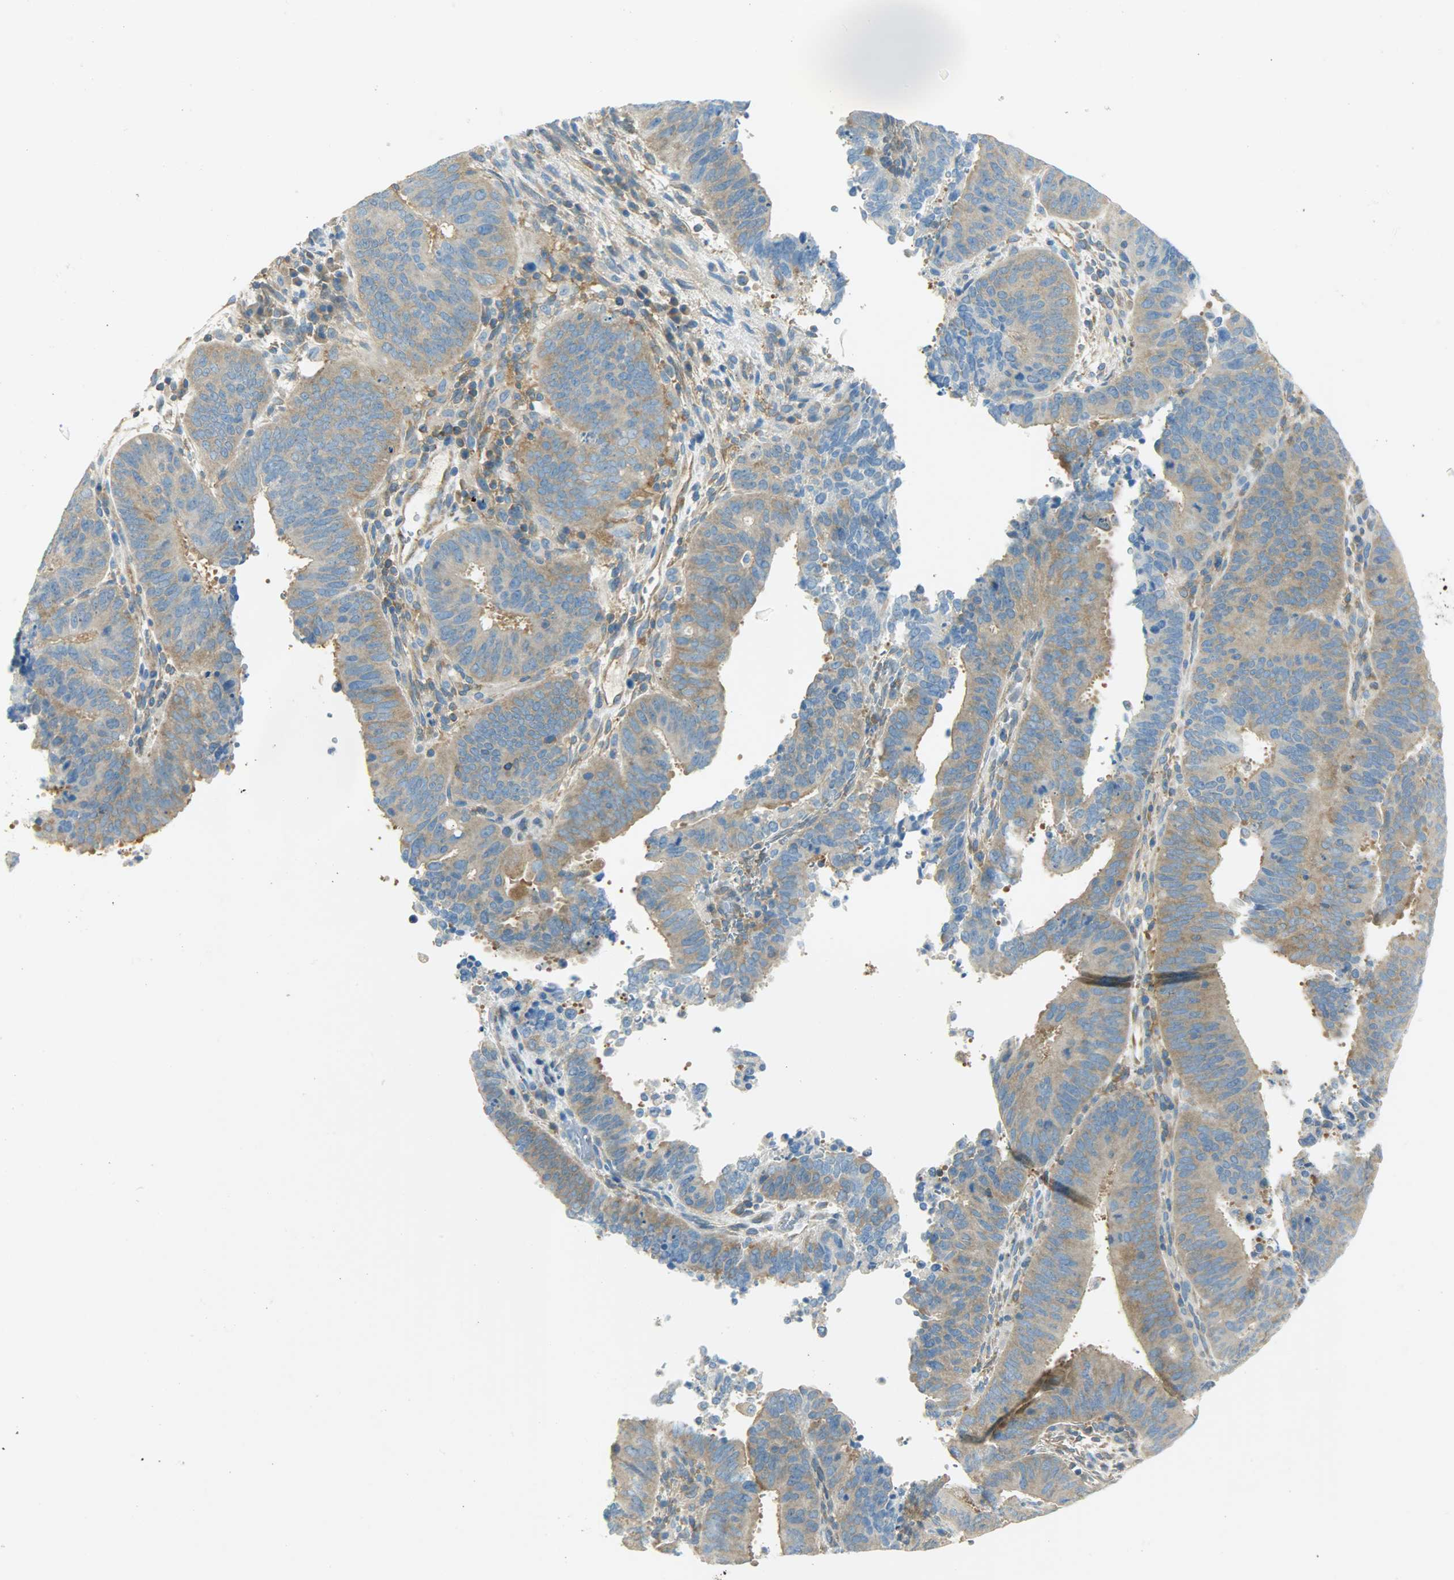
{"staining": {"intensity": "moderate", "quantity": ">75%", "location": "cytoplasmic/membranous"}, "tissue": "cervical cancer", "cell_type": "Tumor cells", "image_type": "cancer", "snomed": [{"axis": "morphology", "description": "Adenocarcinoma, NOS"}, {"axis": "topography", "description": "Cervix"}], "caption": "Cervical cancer tissue demonstrates moderate cytoplasmic/membranous staining in about >75% of tumor cells, visualized by immunohistochemistry.", "gene": "TSC22D2", "patient": {"sex": "female", "age": 44}}